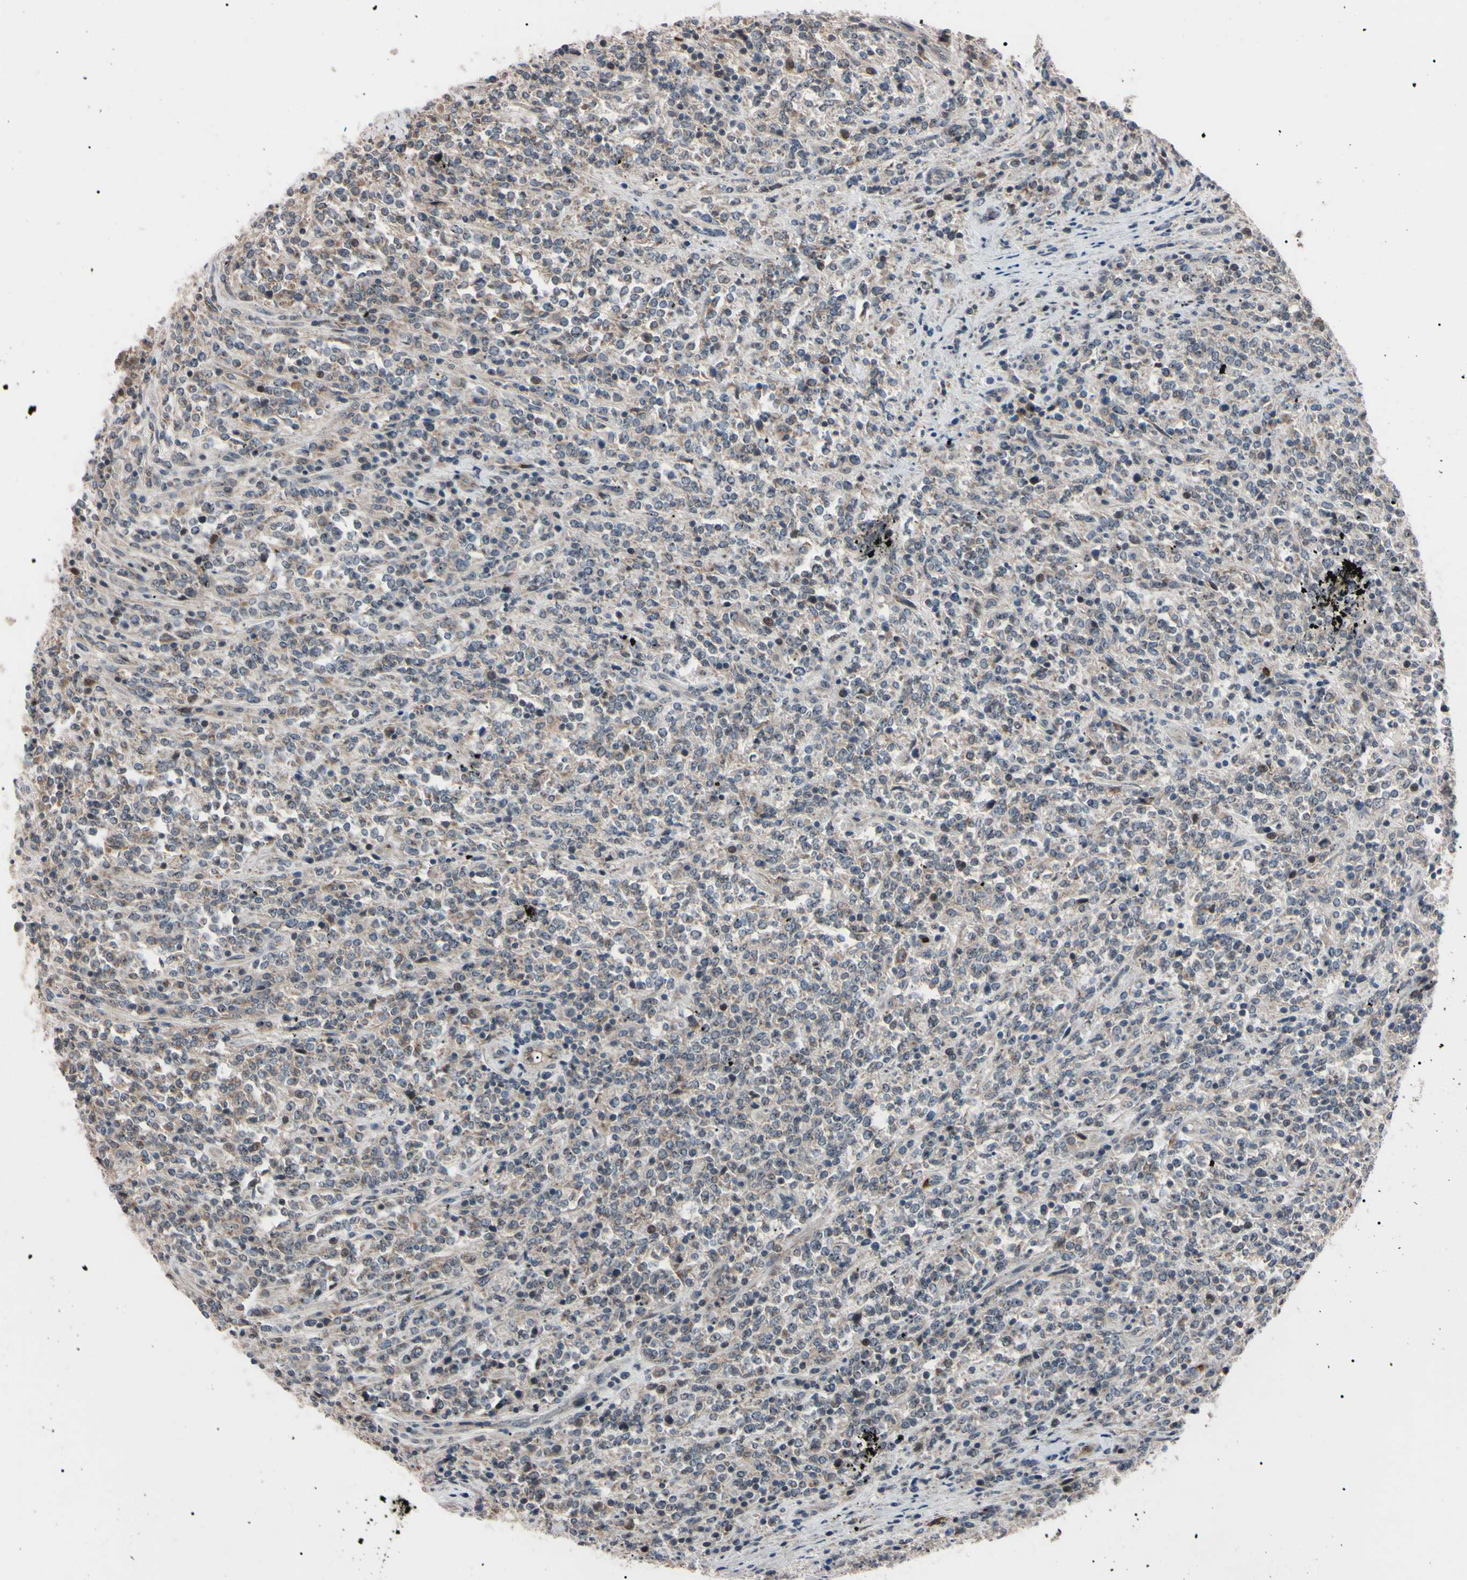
{"staining": {"intensity": "moderate", "quantity": ">75%", "location": "cytoplasmic/membranous"}, "tissue": "lymphoma", "cell_type": "Tumor cells", "image_type": "cancer", "snomed": [{"axis": "morphology", "description": "Malignant lymphoma, non-Hodgkin's type, High grade"}, {"axis": "topography", "description": "Soft tissue"}], "caption": "Lymphoma was stained to show a protein in brown. There is medium levels of moderate cytoplasmic/membranous staining in approximately >75% of tumor cells. (Stains: DAB in brown, nuclei in blue, Microscopy: brightfield microscopy at high magnification).", "gene": "TRAF5", "patient": {"sex": "male", "age": 18}}